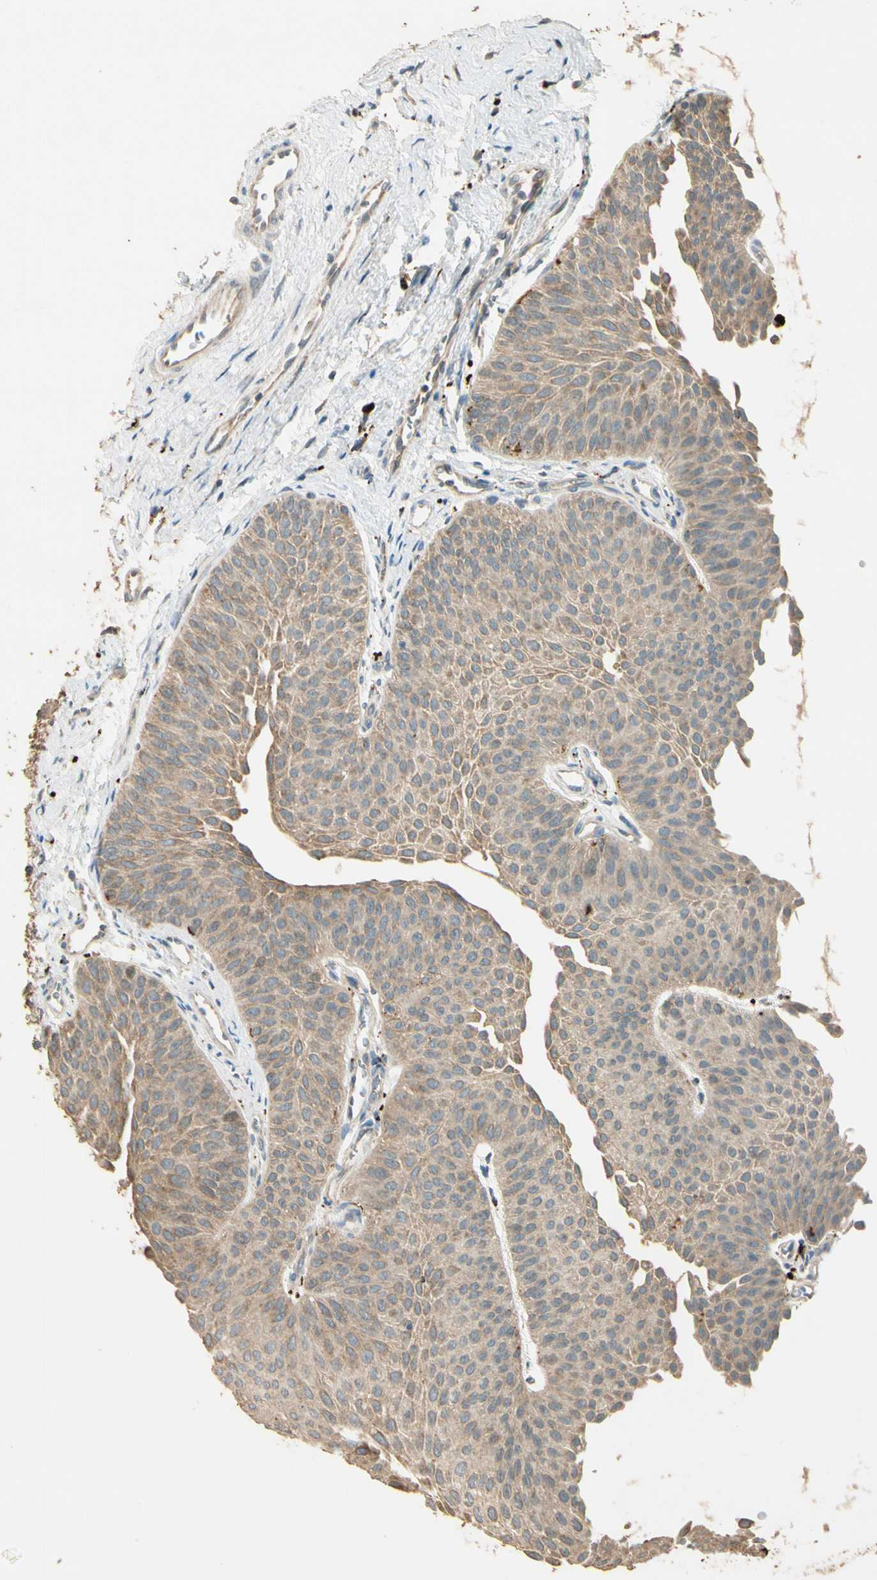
{"staining": {"intensity": "weak", "quantity": ">75%", "location": "cytoplasmic/membranous"}, "tissue": "urothelial cancer", "cell_type": "Tumor cells", "image_type": "cancer", "snomed": [{"axis": "morphology", "description": "Urothelial carcinoma, Low grade"}, {"axis": "topography", "description": "Urinary bladder"}], "caption": "Immunohistochemical staining of urothelial cancer exhibits weak cytoplasmic/membranous protein positivity in approximately >75% of tumor cells.", "gene": "PLXNA1", "patient": {"sex": "female", "age": 60}}